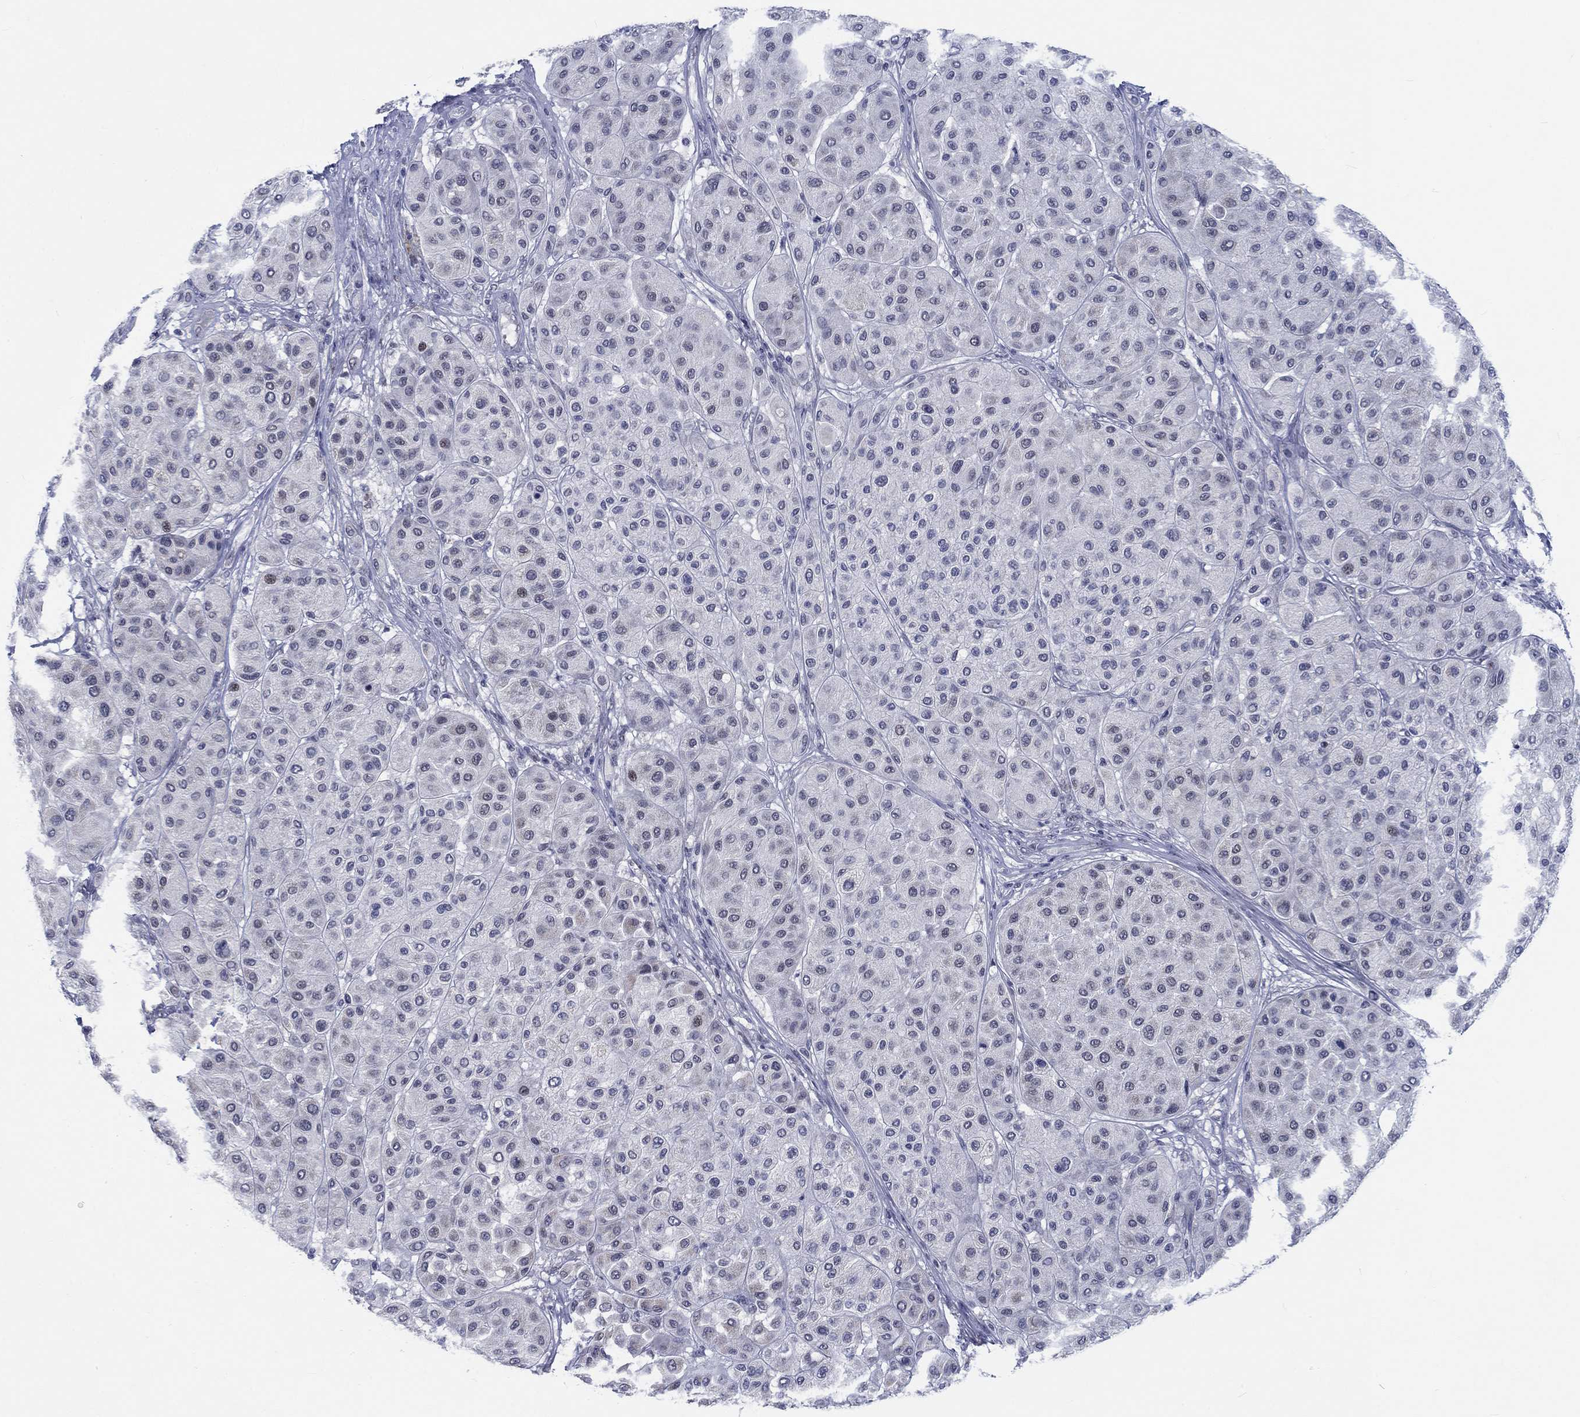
{"staining": {"intensity": "negative", "quantity": "none", "location": "none"}, "tissue": "melanoma", "cell_type": "Tumor cells", "image_type": "cancer", "snomed": [{"axis": "morphology", "description": "Malignant melanoma, Metastatic site"}, {"axis": "topography", "description": "Smooth muscle"}], "caption": "Immunohistochemistry micrograph of neoplastic tissue: human malignant melanoma (metastatic site) stained with DAB exhibits no significant protein expression in tumor cells.", "gene": "NEU3", "patient": {"sex": "male", "age": 41}}